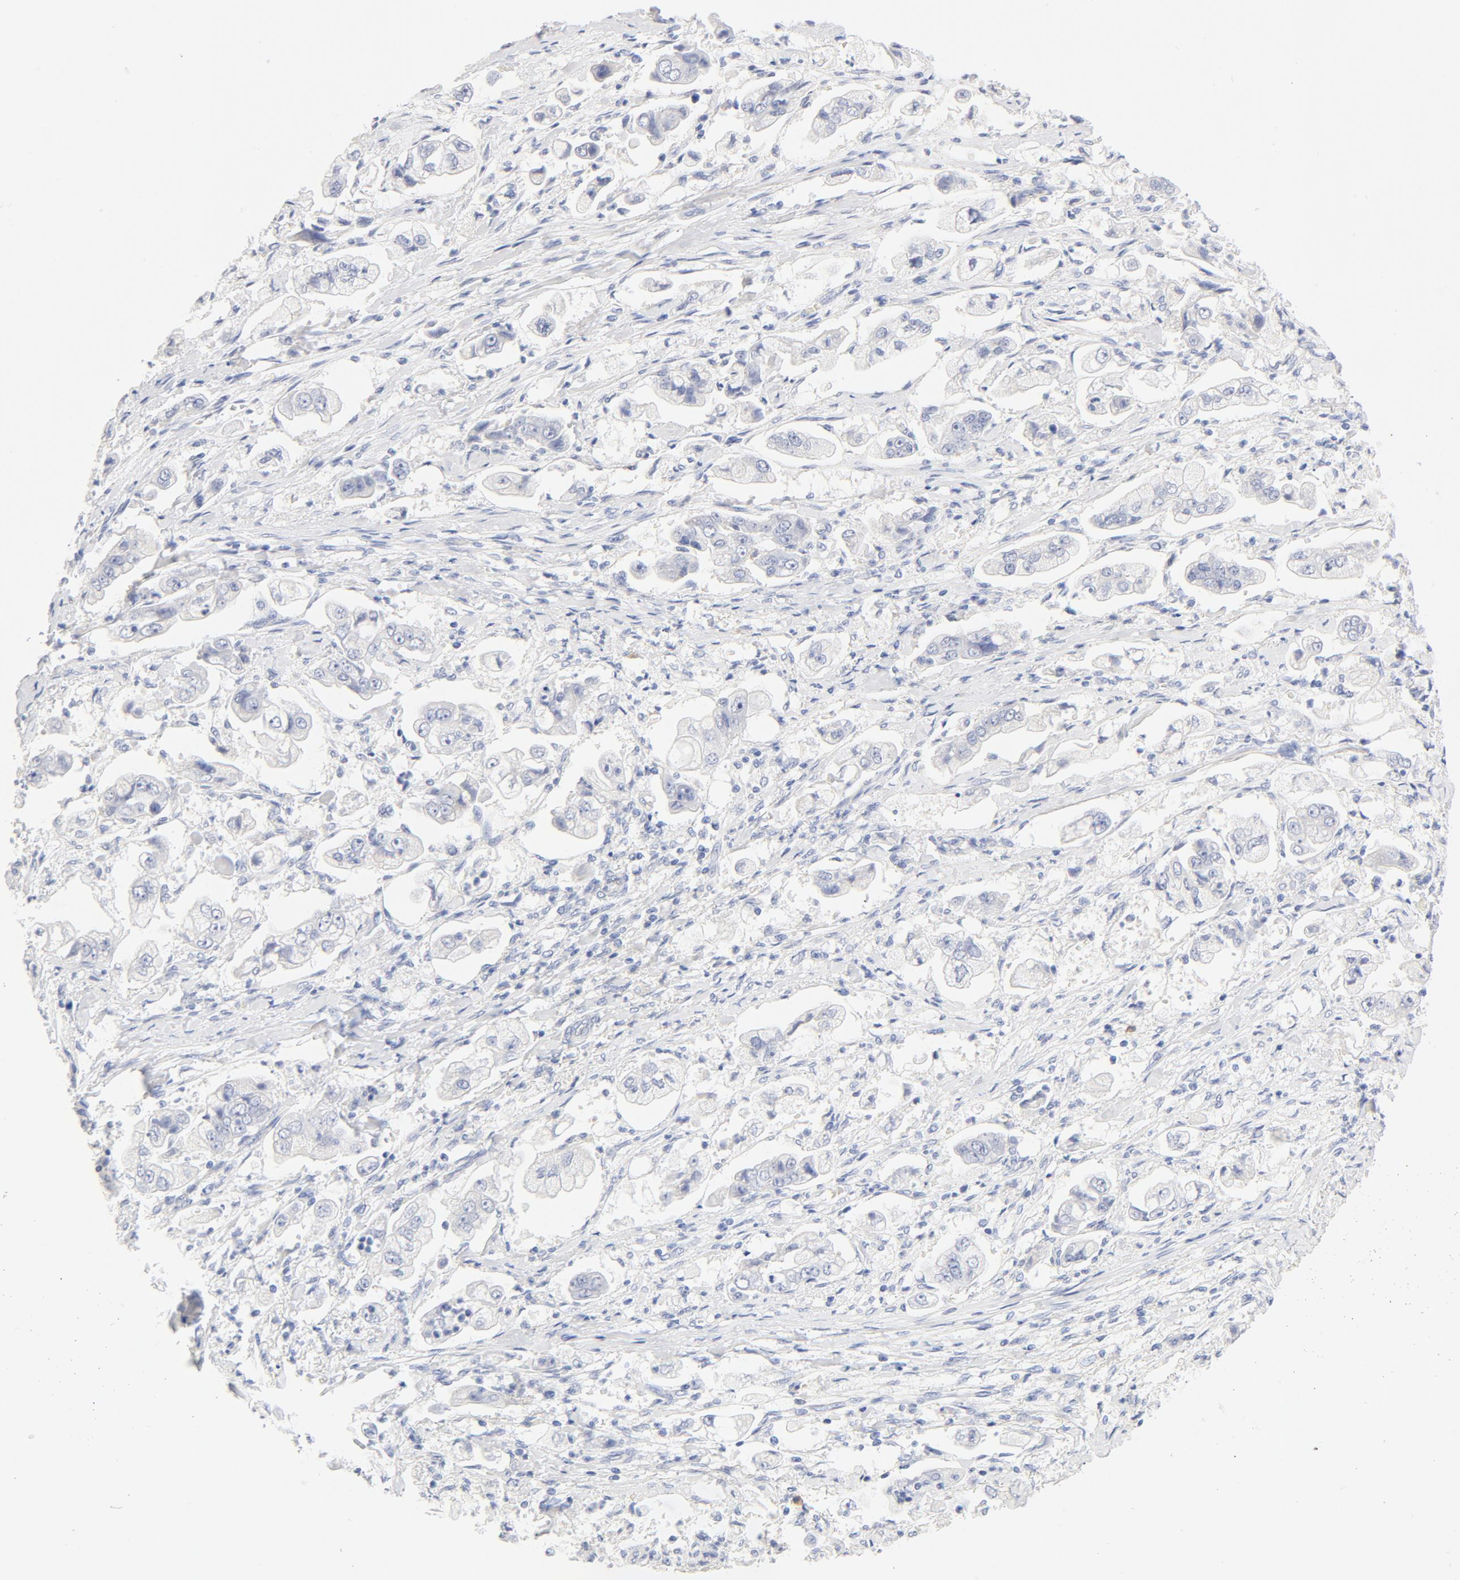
{"staining": {"intensity": "negative", "quantity": "none", "location": "none"}, "tissue": "stomach cancer", "cell_type": "Tumor cells", "image_type": "cancer", "snomed": [{"axis": "morphology", "description": "Adenocarcinoma, NOS"}, {"axis": "topography", "description": "Stomach"}], "caption": "Immunohistochemical staining of adenocarcinoma (stomach) reveals no significant staining in tumor cells. (DAB immunohistochemistry (IHC) visualized using brightfield microscopy, high magnification).", "gene": "HOMER1", "patient": {"sex": "male", "age": 62}}